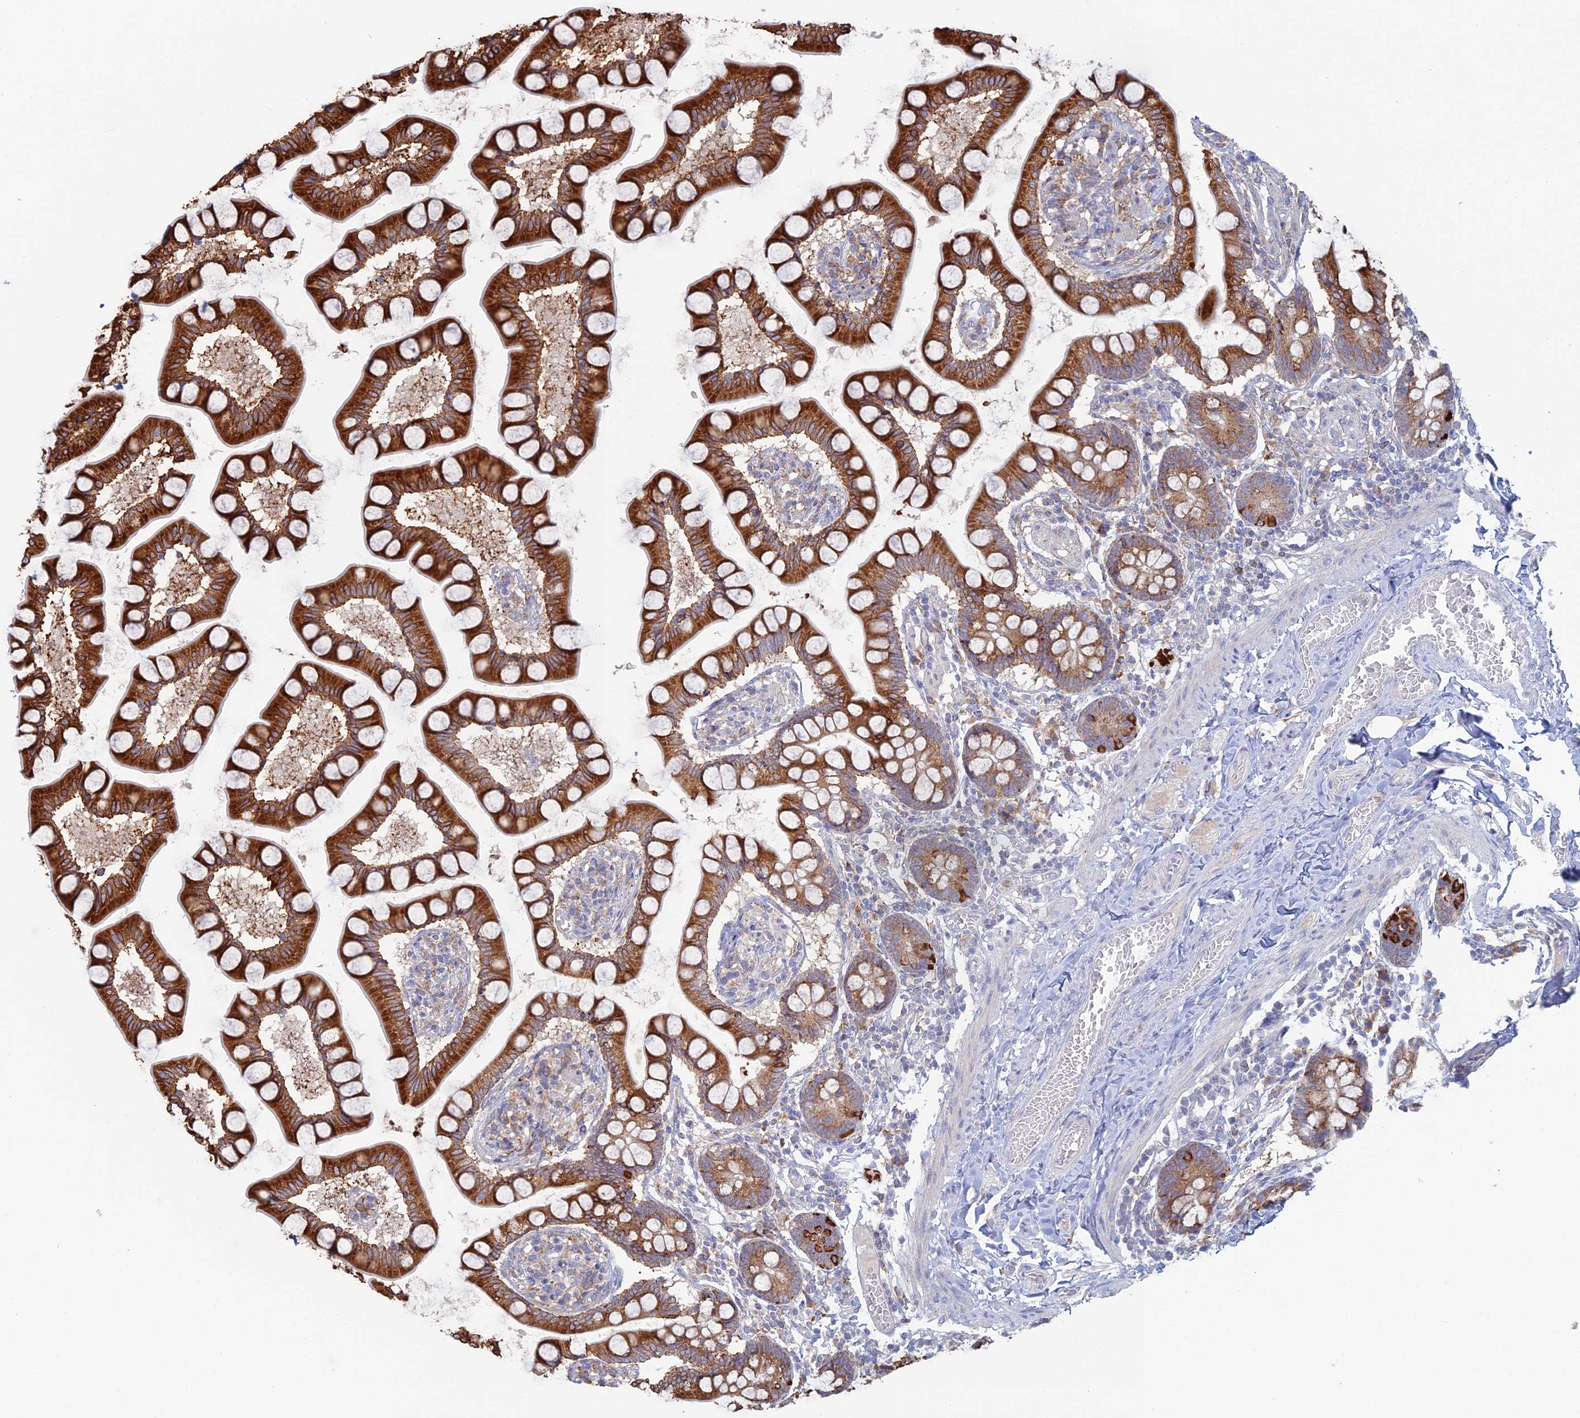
{"staining": {"intensity": "strong", "quantity": ">75%", "location": "cytoplasmic/membranous"}, "tissue": "small intestine", "cell_type": "Glandular cells", "image_type": "normal", "snomed": [{"axis": "morphology", "description": "Normal tissue, NOS"}, {"axis": "topography", "description": "Small intestine"}], "caption": "Protein expression analysis of benign human small intestine reveals strong cytoplasmic/membranous positivity in approximately >75% of glandular cells.", "gene": "TRAPPC6A", "patient": {"sex": "male", "age": 41}}